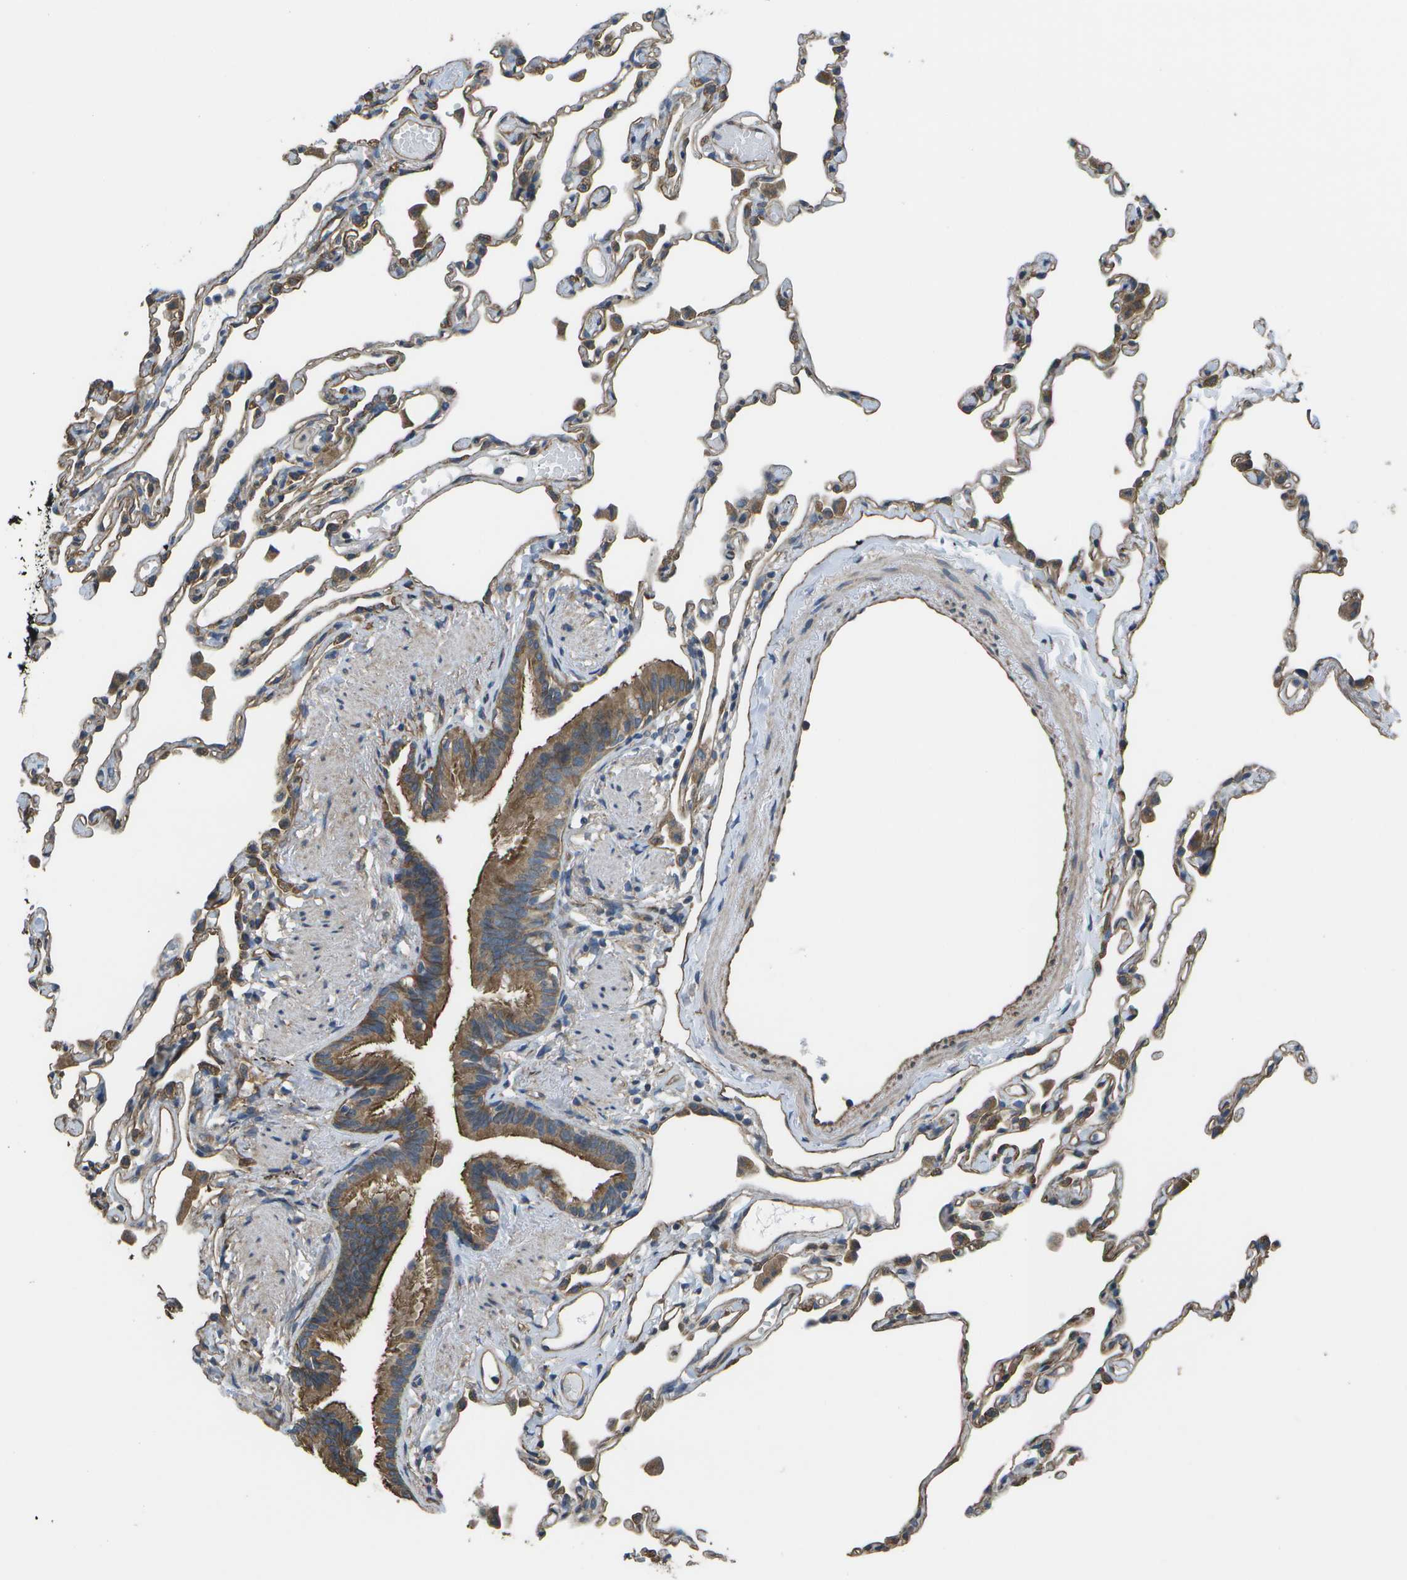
{"staining": {"intensity": "moderate", "quantity": "25%-75%", "location": "cytoplasmic/membranous"}, "tissue": "lung", "cell_type": "Alveolar cells", "image_type": "normal", "snomed": [{"axis": "morphology", "description": "Normal tissue, NOS"}, {"axis": "topography", "description": "Lung"}], "caption": "Protein staining of unremarkable lung shows moderate cytoplasmic/membranous staining in approximately 25%-75% of alveolar cells. The staining was performed using DAB (3,3'-diaminobenzidine) to visualize the protein expression in brown, while the nuclei were stained in blue with hematoxylin (Magnification: 20x).", "gene": "CLNS1A", "patient": {"sex": "female", "age": 49}}